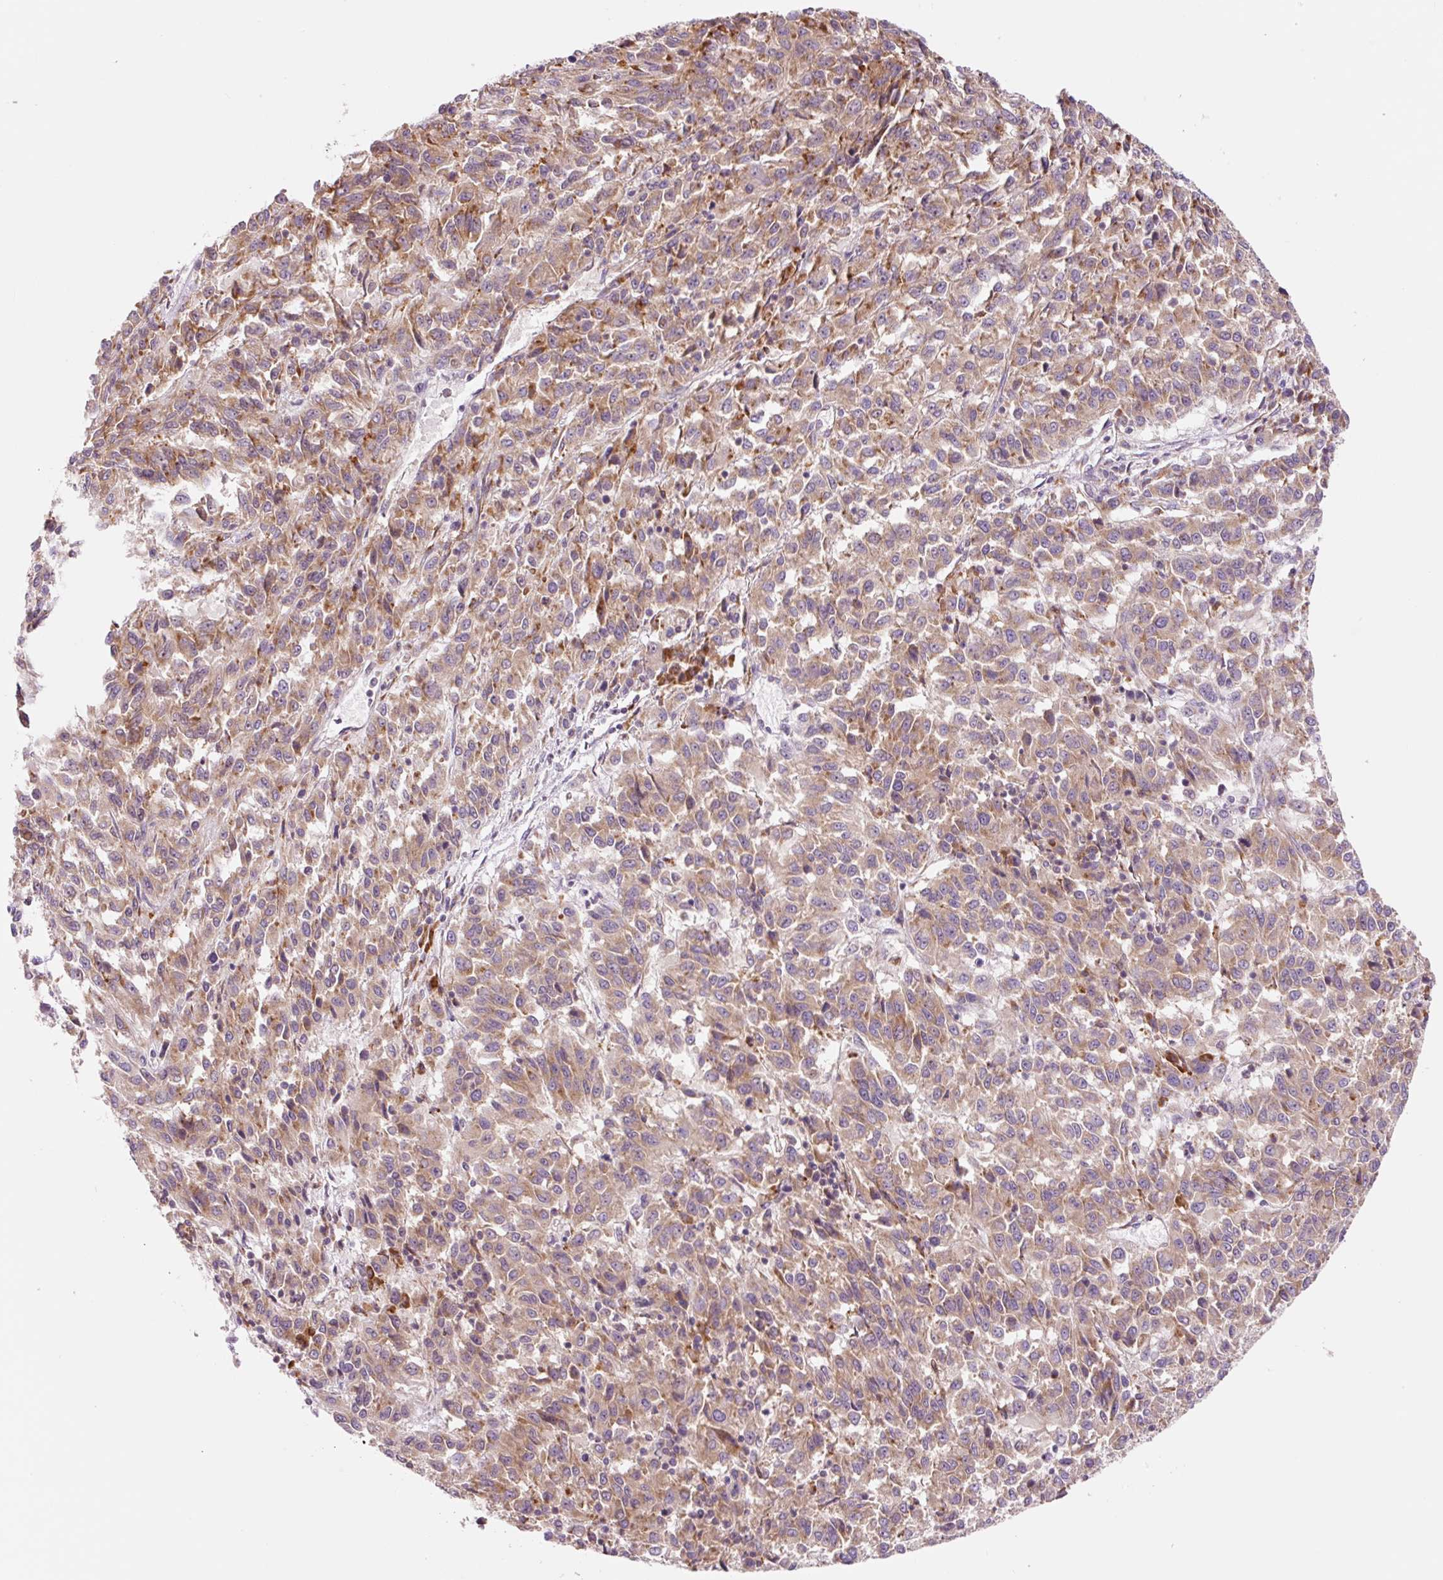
{"staining": {"intensity": "moderate", "quantity": ">75%", "location": "cytoplasmic/membranous"}, "tissue": "melanoma", "cell_type": "Tumor cells", "image_type": "cancer", "snomed": [{"axis": "morphology", "description": "Malignant melanoma, Metastatic site"}, {"axis": "topography", "description": "Lung"}], "caption": "The image demonstrates a brown stain indicating the presence of a protein in the cytoplasmic/membranous of tumor cells in melanoma. The protein of interest is stained brown, and the nuclei are stained in blue (DAB IHC with brightfield microscopy, high magnification).", "gene": "RPL41", "patient": {"sex": "male", "age": 64}}